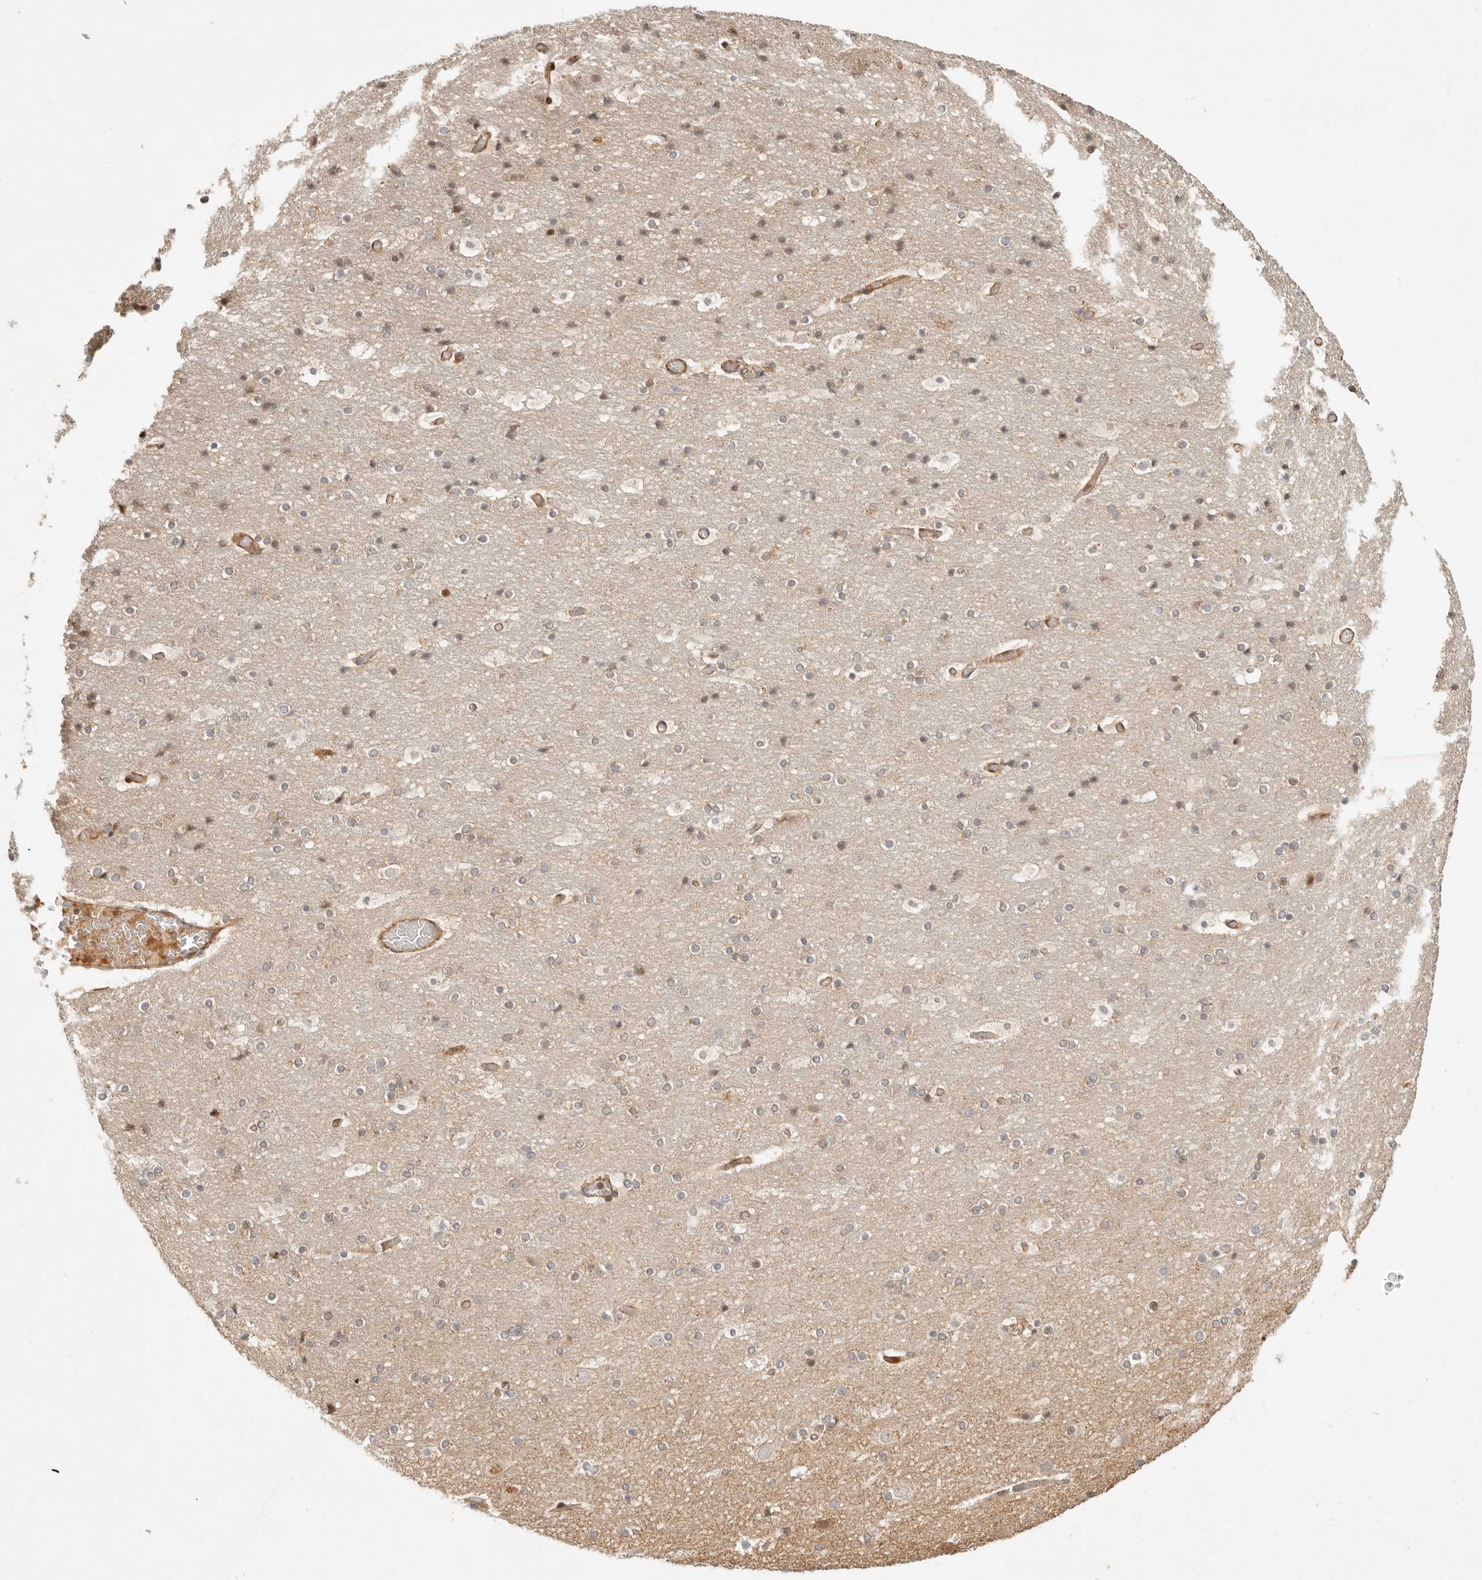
{"staining": {"intensity": "moderate", "quantity": ">75%", "location": "cytoplasmic/membranous"}, "tissue": "cerebral cortex", "cell_type": "Endothelial cells", "image_type": "normal", "snomed": [{"axis": "morphology", "description": "Normal tissue, NOS"}, {"axis": "topography", "description": "Cerebral cortex"}], "caption": "Immunohistochemical staining of normal cerebral cortex reveals moderate cytoplasmic/membranous protein staining in about >75% of endothelial cells. Immunohistochemistry stains the protein in brown and the nuclei are stained blue.", "gene": "KLHL38", "patient": {"sex": "male", "age": 57}}